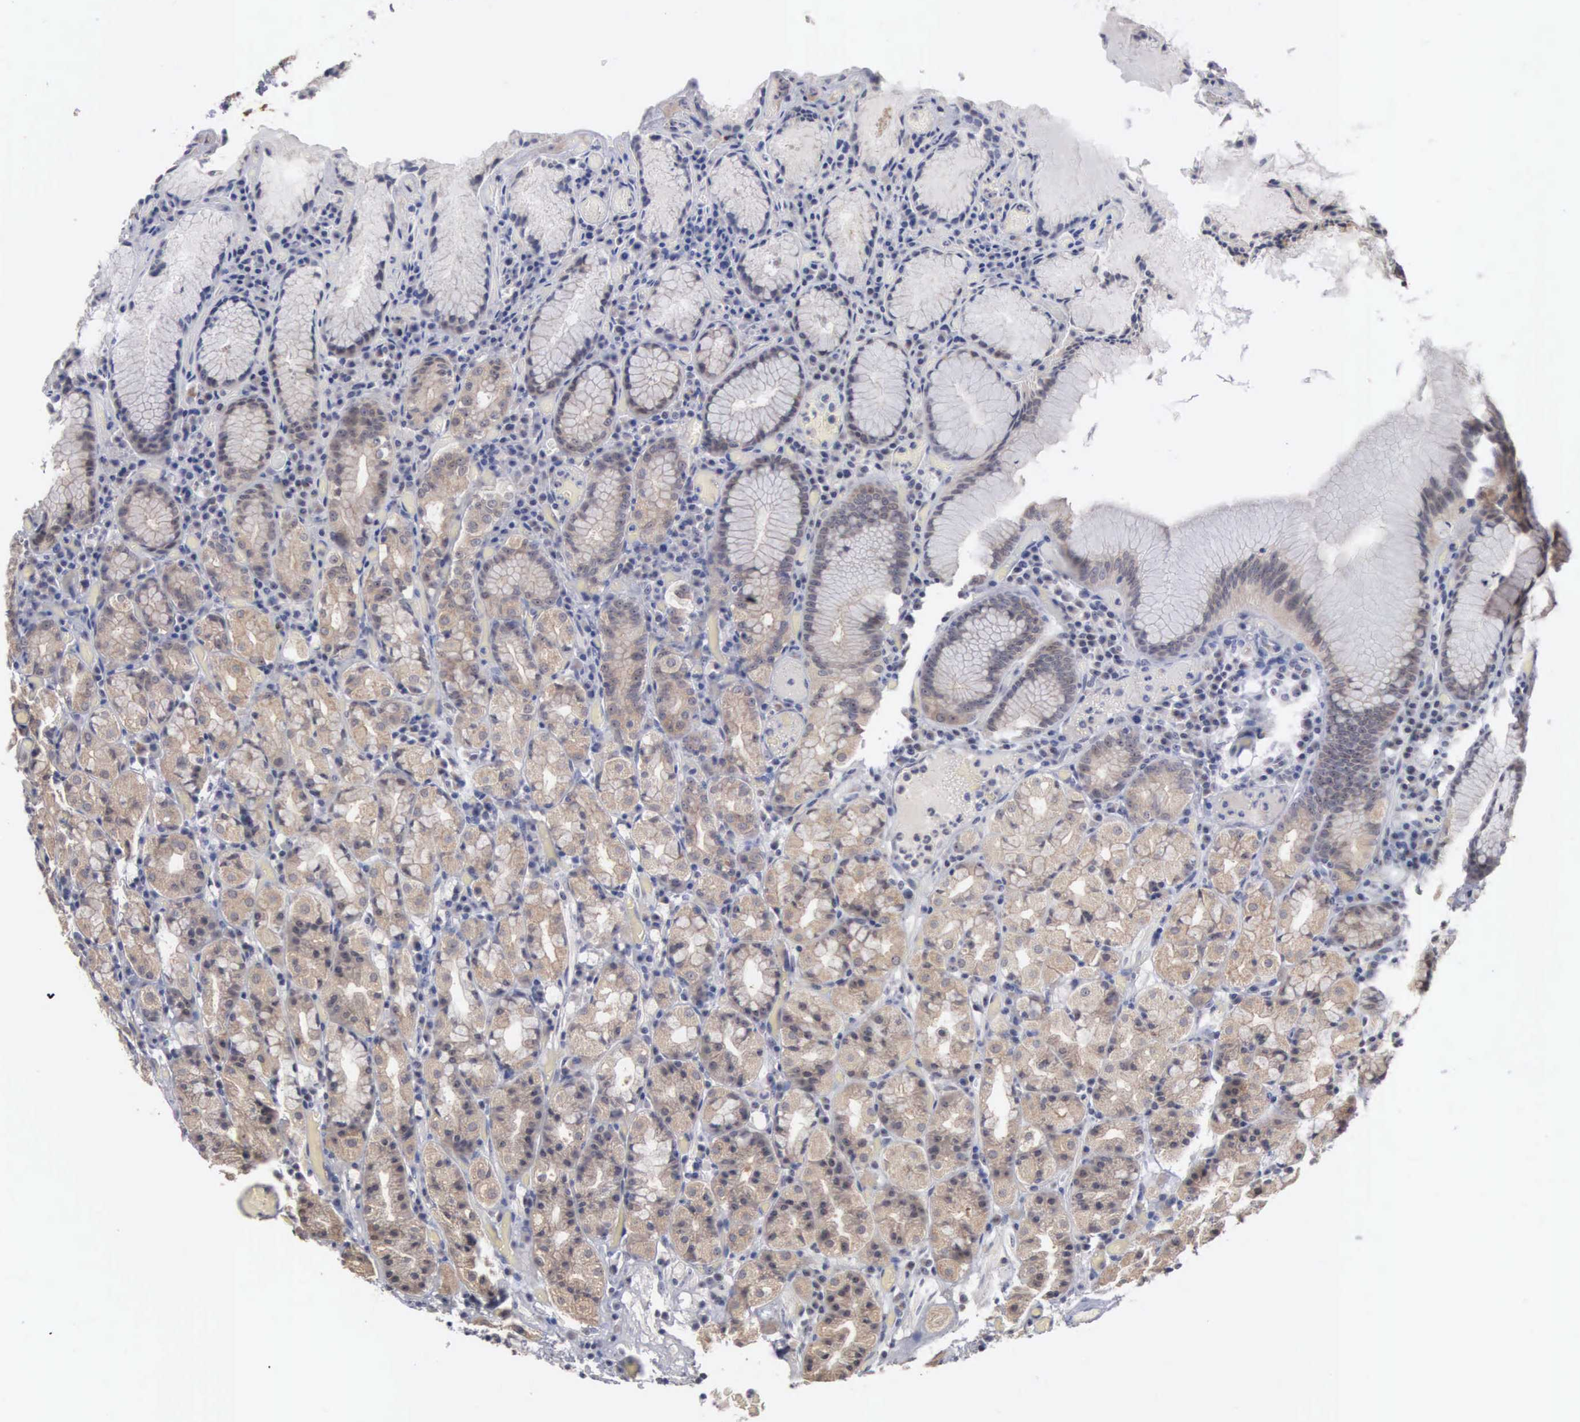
{"staining": {"intensity": "moderate", "quantity": ">75%", "location": "cytoplasmic/membranous"}, "tissue": "stomach", "cell_type": "Glandular cells", "image_type": "normal", "snomed": [{"axis": "morphology", "description": "Normal tissue, NOS"}, {"axis": "topography", "description": "Stomach, lower"}], "caption": "IHC photomicrograph of unremarkable human stomach stained for a protein (brown), which exhibits medium levels of moderate cytoplasmic/membranous positivity in approximately >75% of glandular cells.", "gene": "AMN", "patient": {"sex": "male", "age": 58}}